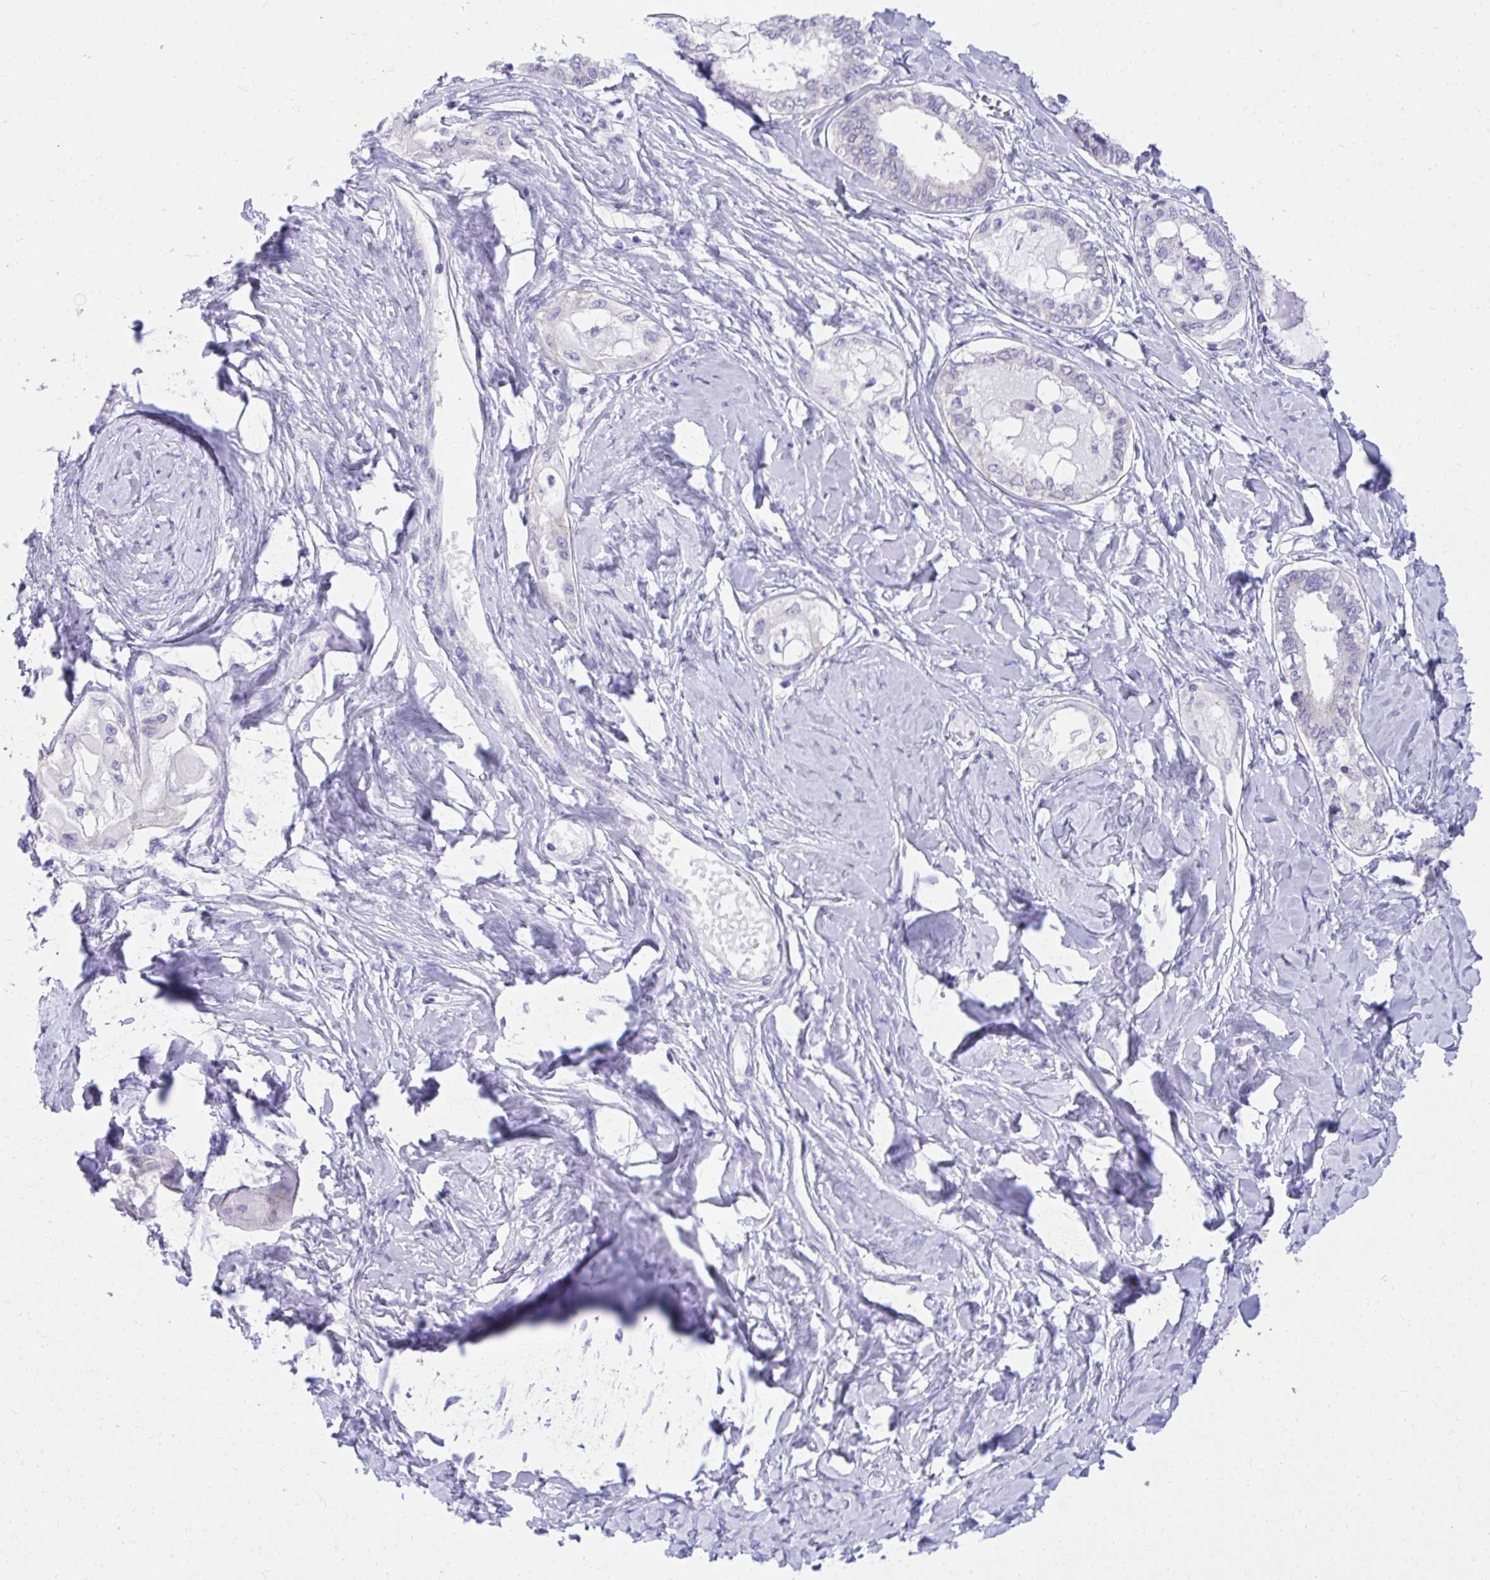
{"staining": {"intensity": "negative", "quantity": "none", "location": "none"}, "tissue": "ovarian cancer", "cell_type": "Tumor cells", "image_type": "cancer", "snomed": [{"axis": "morphology", "description": "Carcinoma, endometroid"}, {"axis": "topography", "description": "Ovary"}], "caption": "Immunohistochemical staining of human ovarian endometroid carcinoma displays no significant expression in tumor cells.", "gene": "KCNN4", "patient": {"sex": "female", "age": 70}}